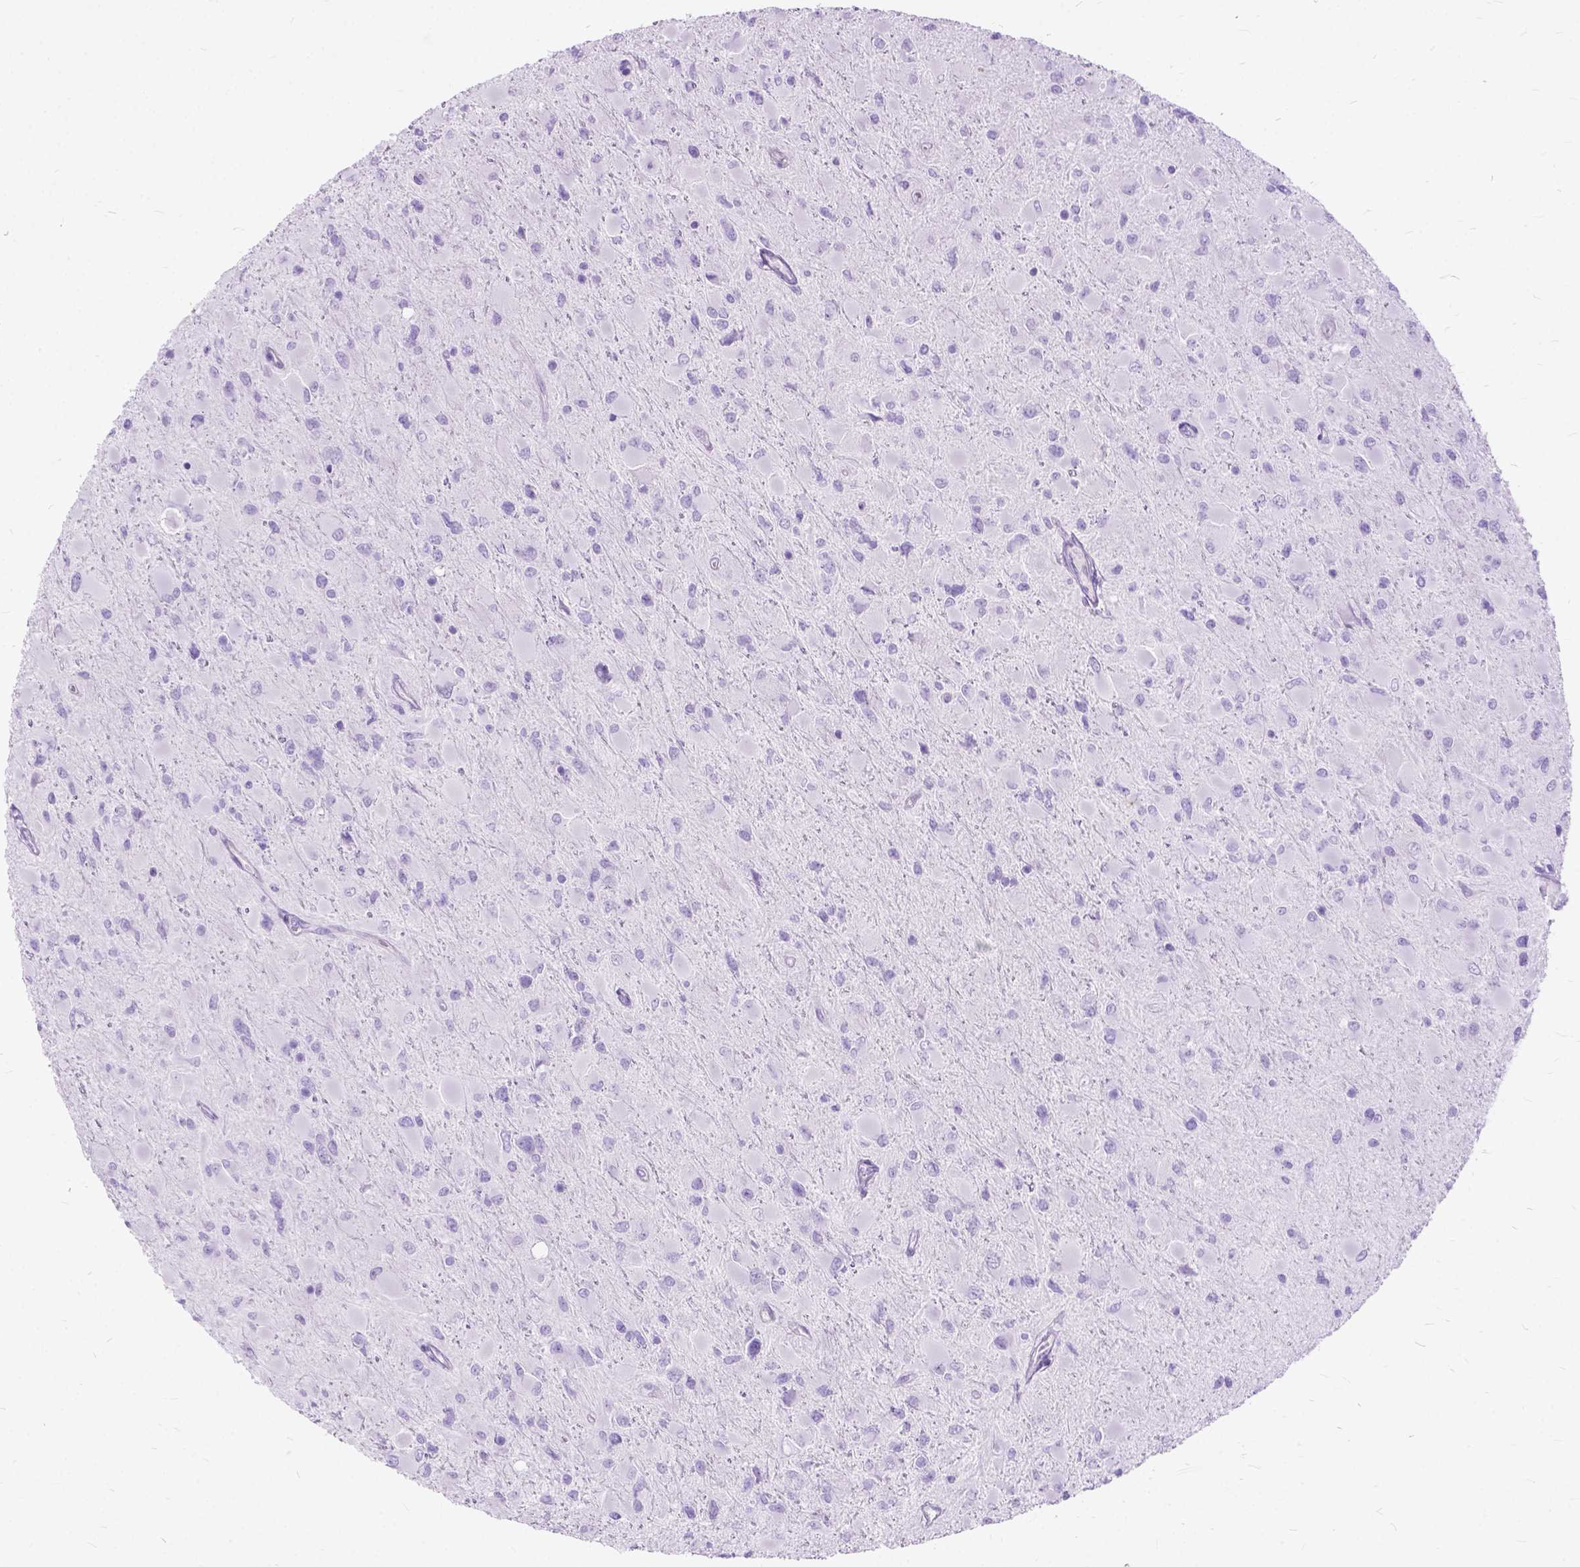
{"staining": {"intensity": "negative", "quantity": "none", "location": "none"}, "tissue": "glioma", "cell_type": "Tumor cells", "image_type": "cancer", "snomed": [{"axis": "morphology", "description": "Glioma, malignant, High grade"}, {"axis": "topography", "description": "Cerebral cortex"}], "caption": "Human malignant glioma (high-grade) stained for a protein using immunohistochemistry (IHC) demonstrates no positivity in tumor cells.", "gene": "ARL9", "patient": {"sex": "female", "age": 36}}